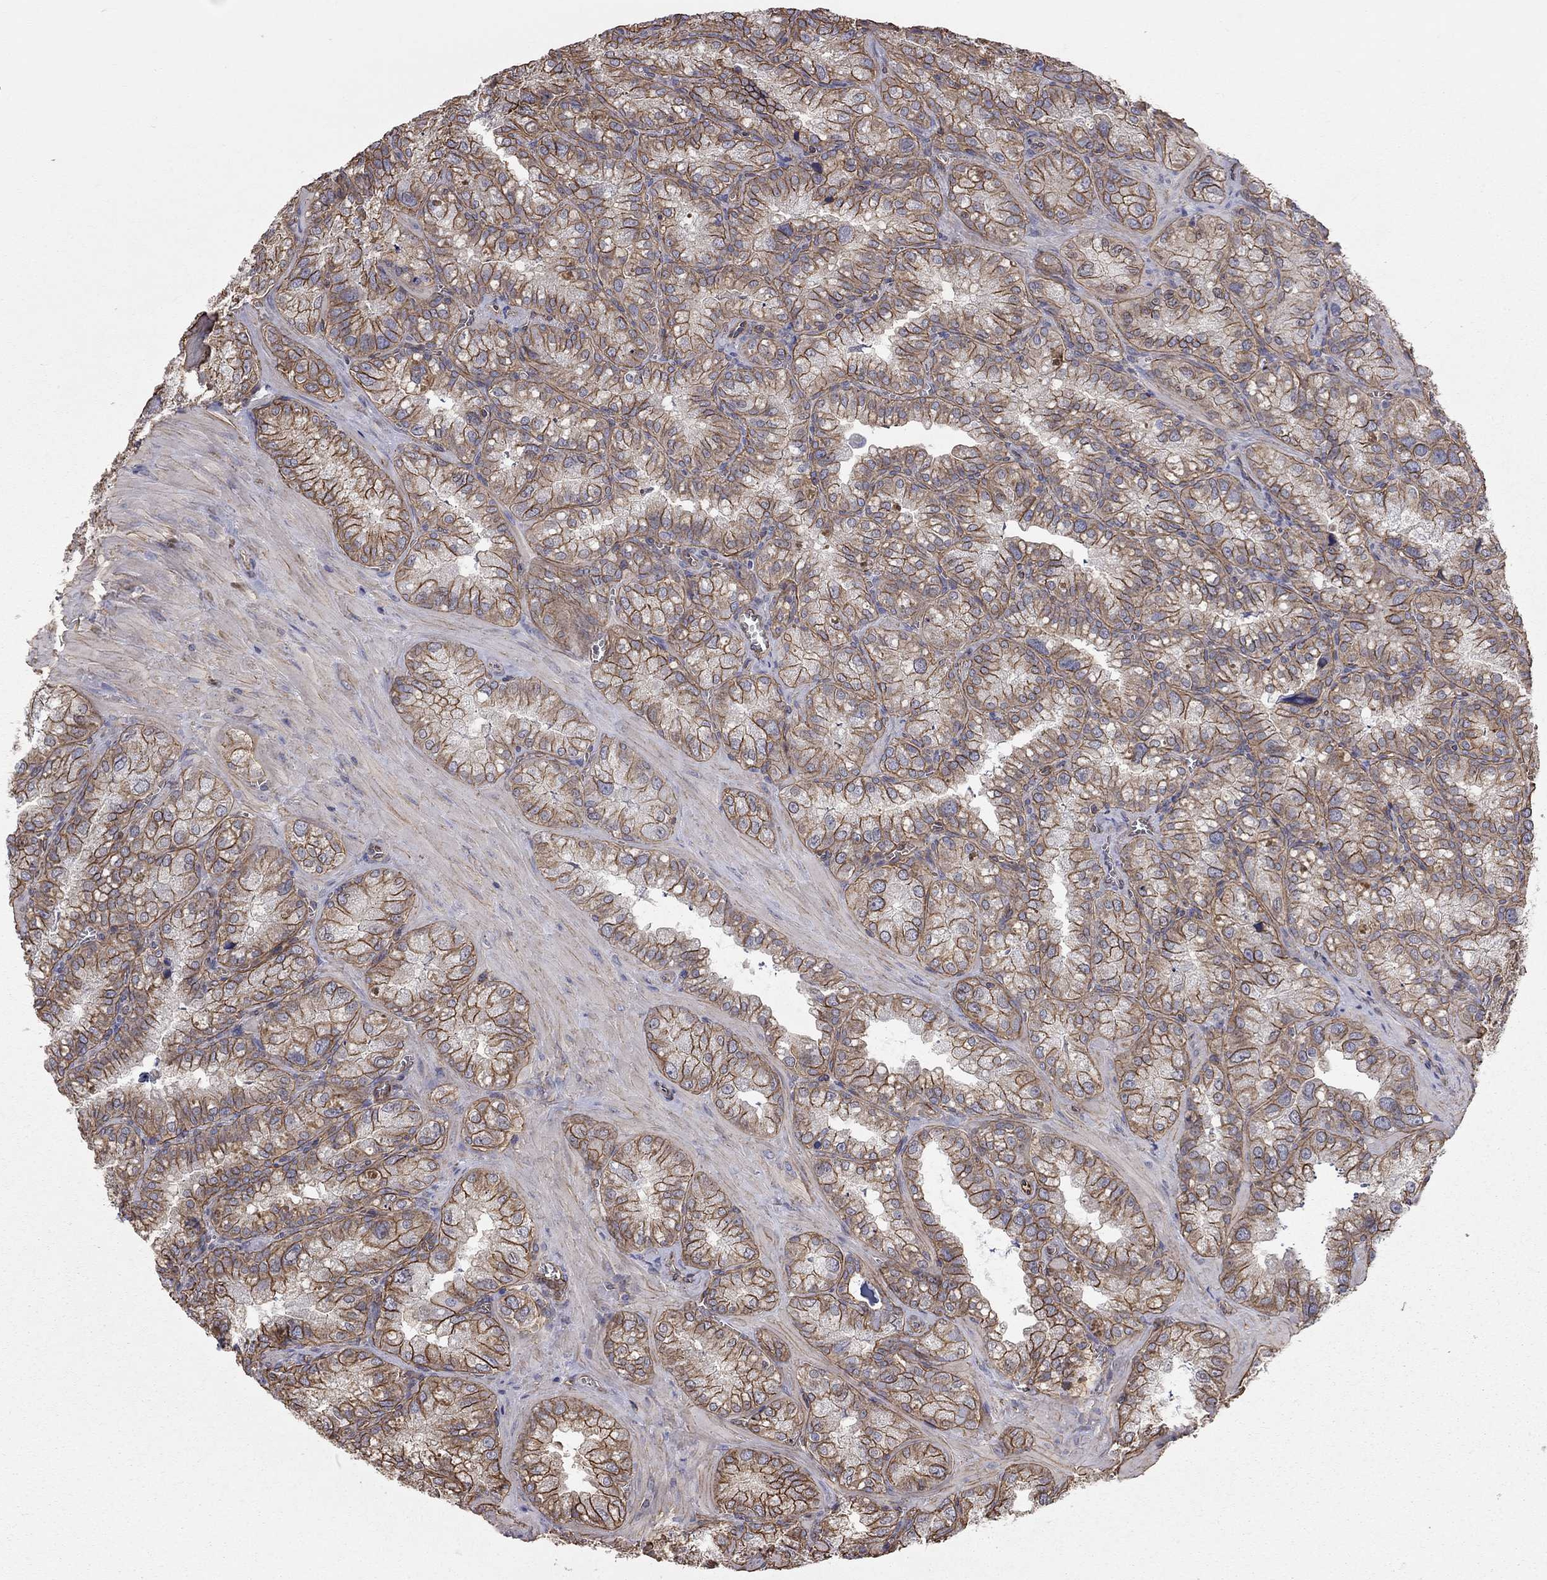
{"staining": {"intensity": "strong", "quantity": ">75%", "location": "cytoplasmic/membranous"}, "tissue": "seminal vesicle", "cell_type": "Glandular cells", "image_type": "normal", "snomed": [{"axis": "morphology", "description": "Normal tissue, NOS"}, {"axis": "topography", "description": "Seminal veicle"}], "caption": "Unremarkable seminal vesicle exhibits strong cytoplasmic/membranous staining in approximately >75% of glandular cells (Brightfield microscopy of DAB IHC at high magnification)..", "gene": "BICDL2", "patient": {"sex": "male", "age": 57}}